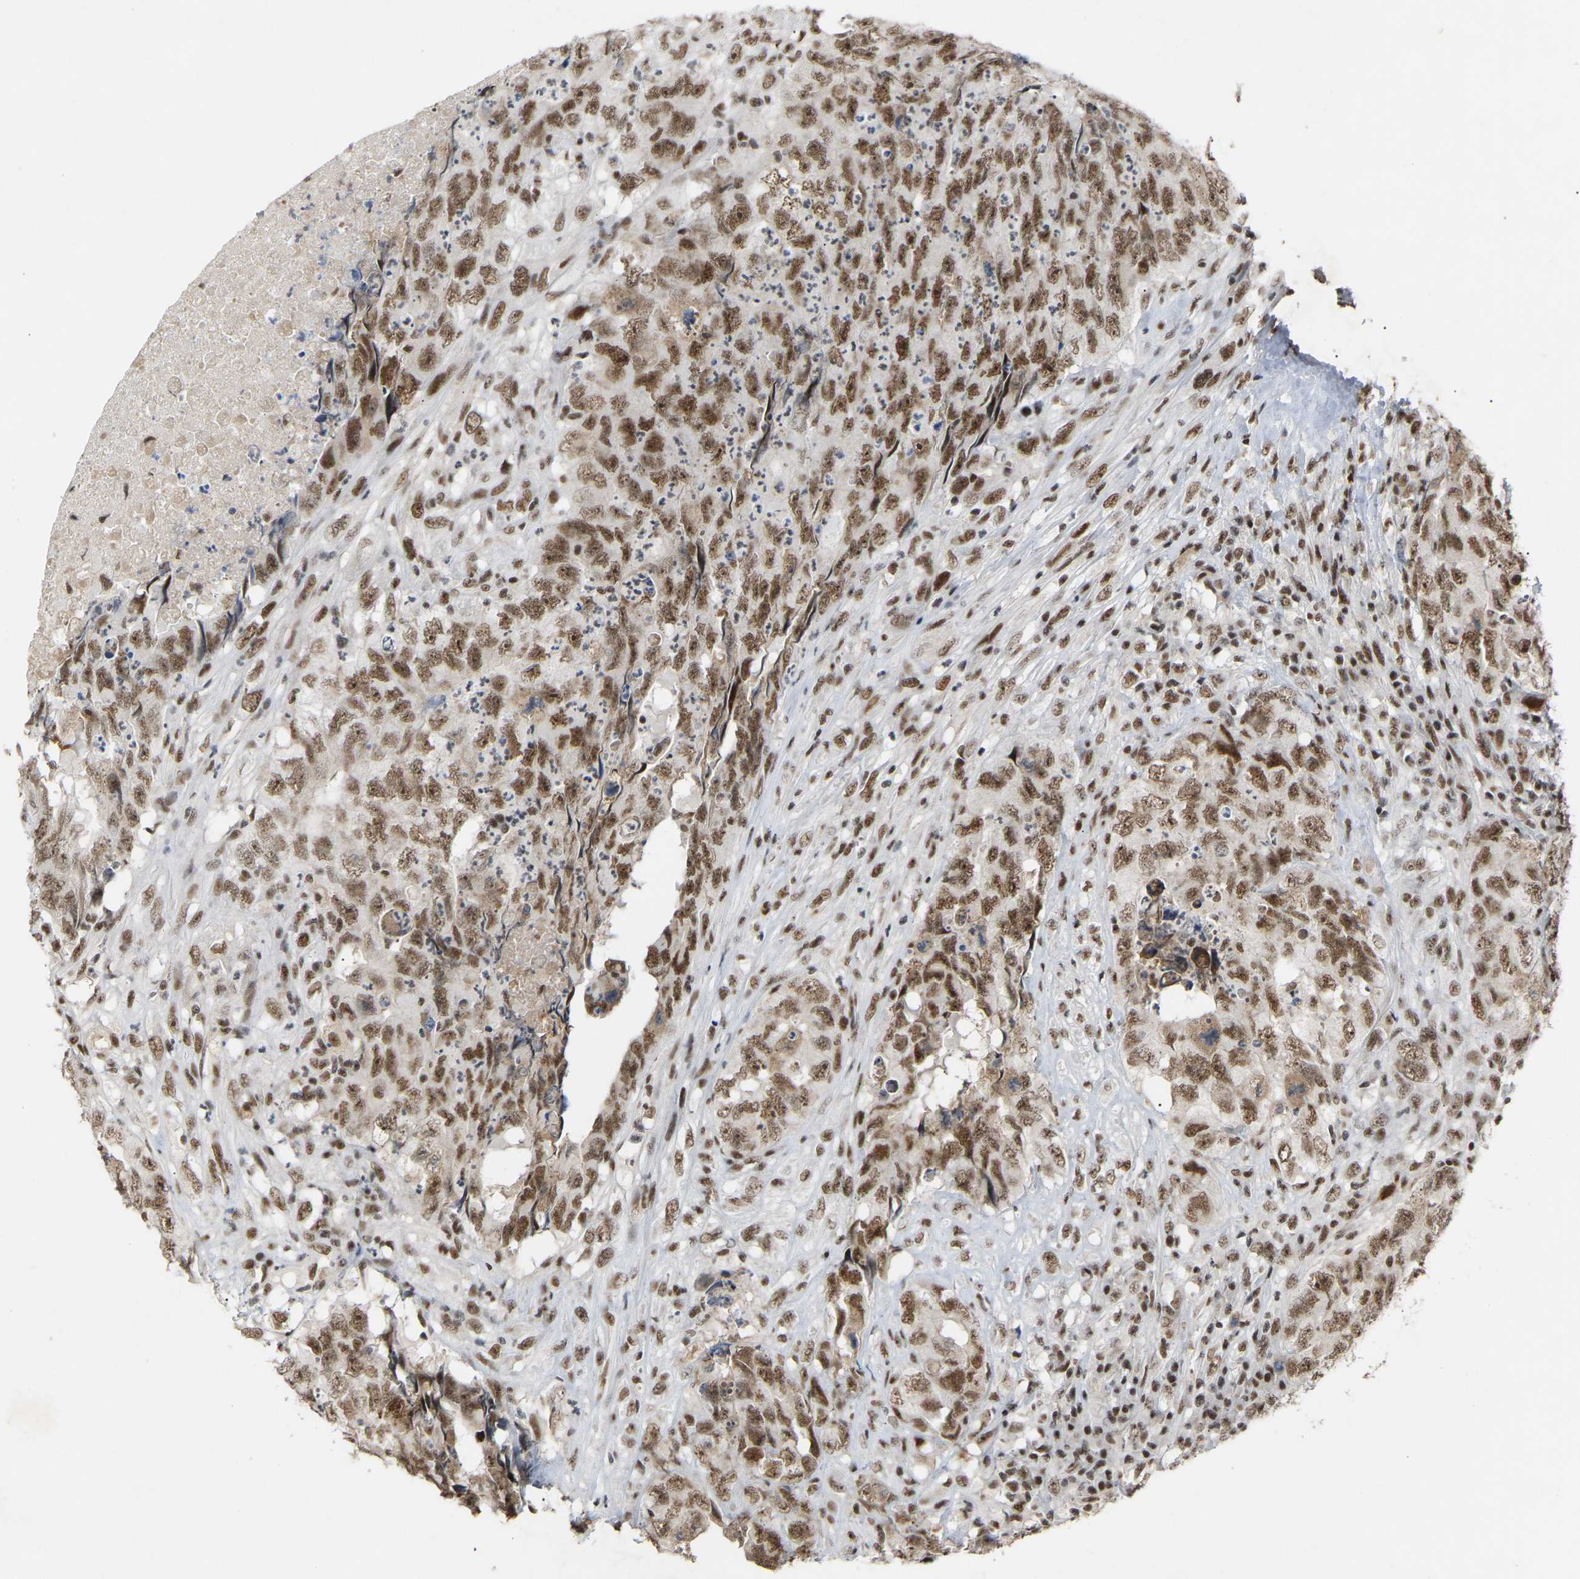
{"staining": {"intensity": "moderate", "quantity": ">75%", "location": "nuclear"}, "tissue": "testis cancer", "cell_type": "Tumor cells", "image_type": "cancer", "snomed": [{"axis": "morphology", "description": "Carcinoma, Embryonal, NOS"}, {"axis": "topography", "description": "Testis"}], "caption": "A brown stain labels moderate nuclear staining of a protein in testis embryonal carcinoma tumor cells.", "gene": "NELFB", "patient": {"sex": "male", "age": 32}}